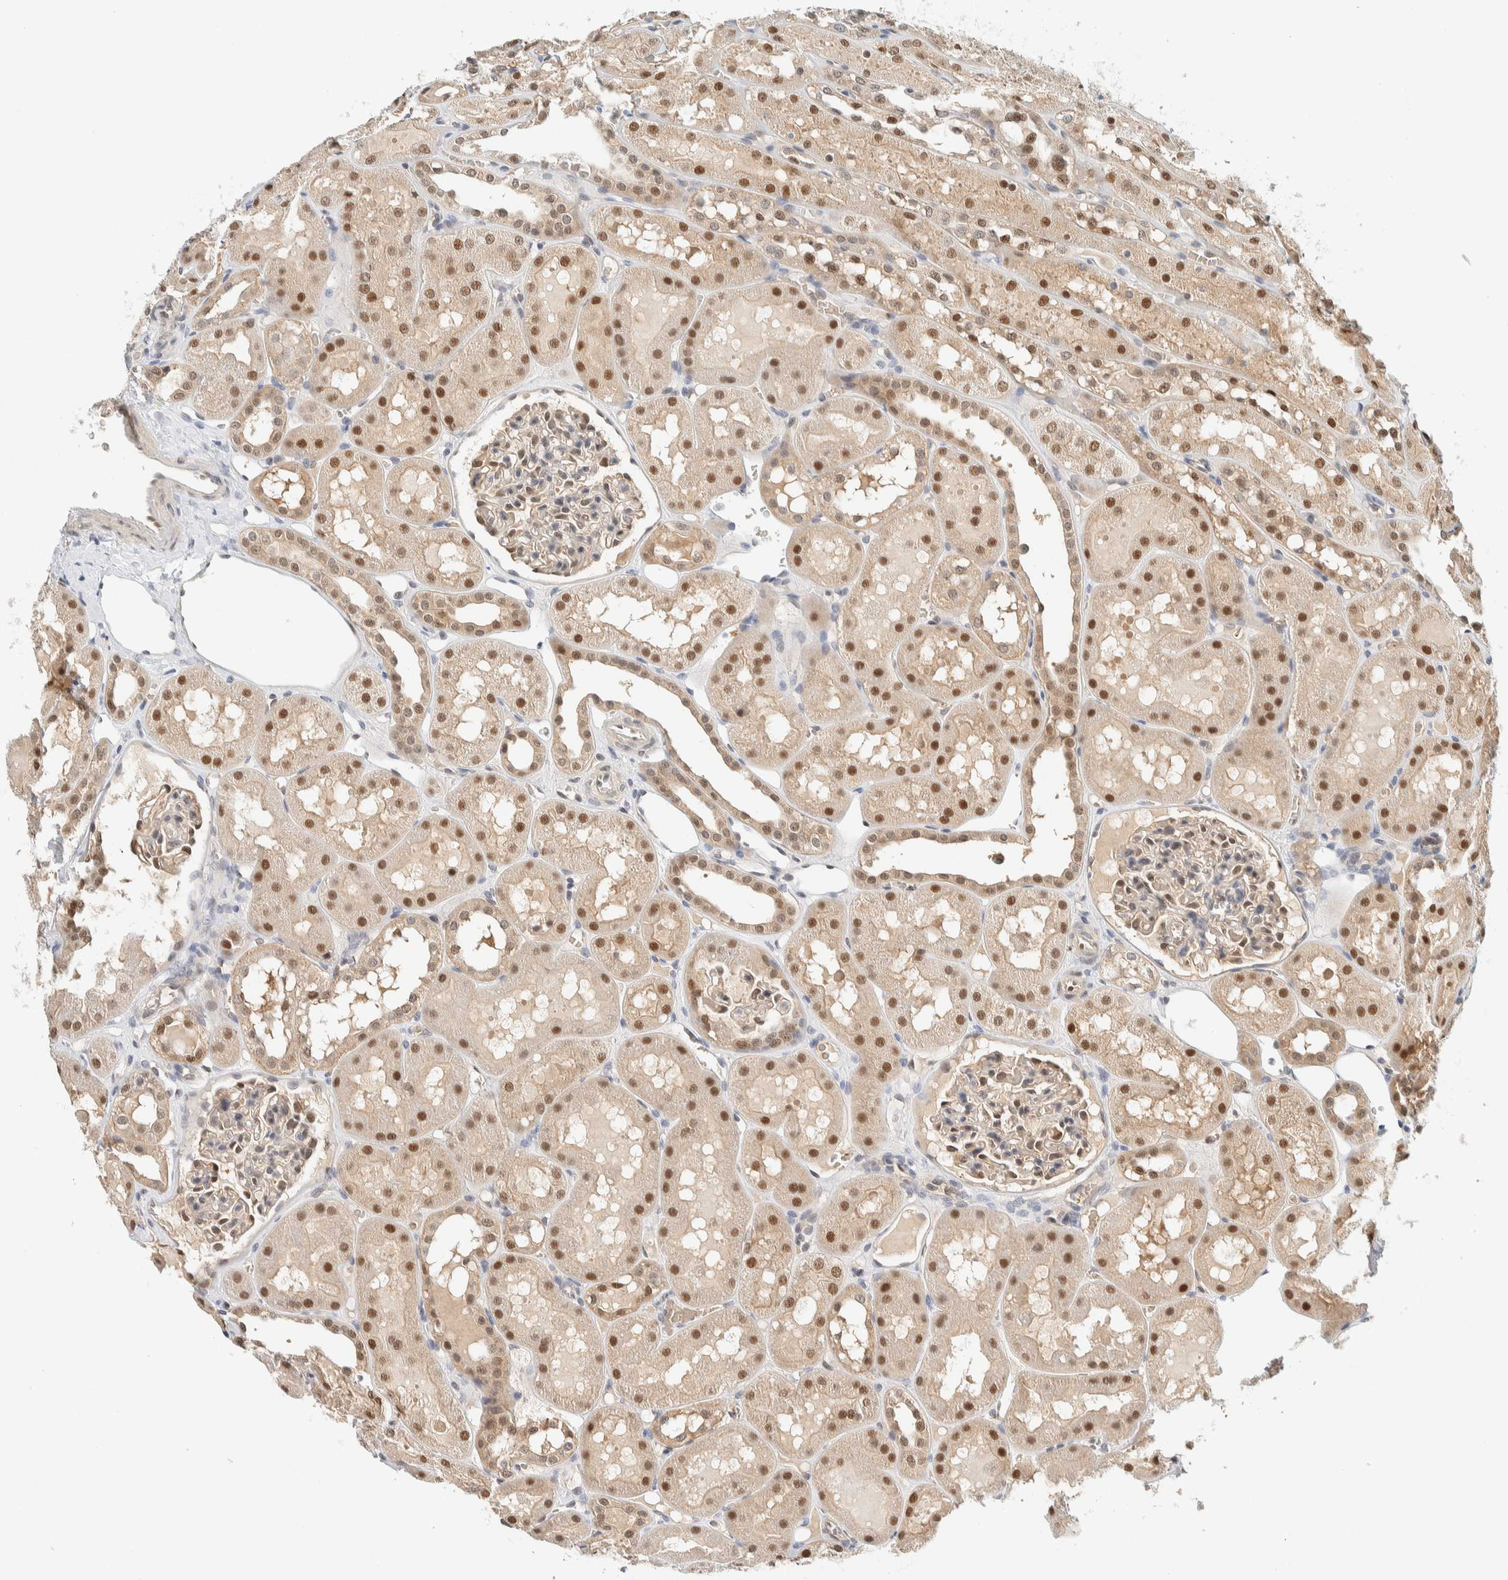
{"staining": {"intensity": "weak", "quantity": "25%-75%", "location": "cytoplasmic/membranous,nuclear"}, "tissue": "kidney", "cell_type": "Cells in glomeruli", "image_type": "normal", "snomed": [{"axis": "morphology", "description": "Normal tissue, NOS"}, {"axis": "topography", "description": "Kidney"}, {"axis": "topography", "description": "Urinary bladder"}], "caption": "Weak cytoplasmic/membranous,nuclear staining is seen in approximately 25%-75% of cells in glomeruli in normal kidney.", "gene": "TSTD2", "patient": {"sex": "male", "age": 16}}